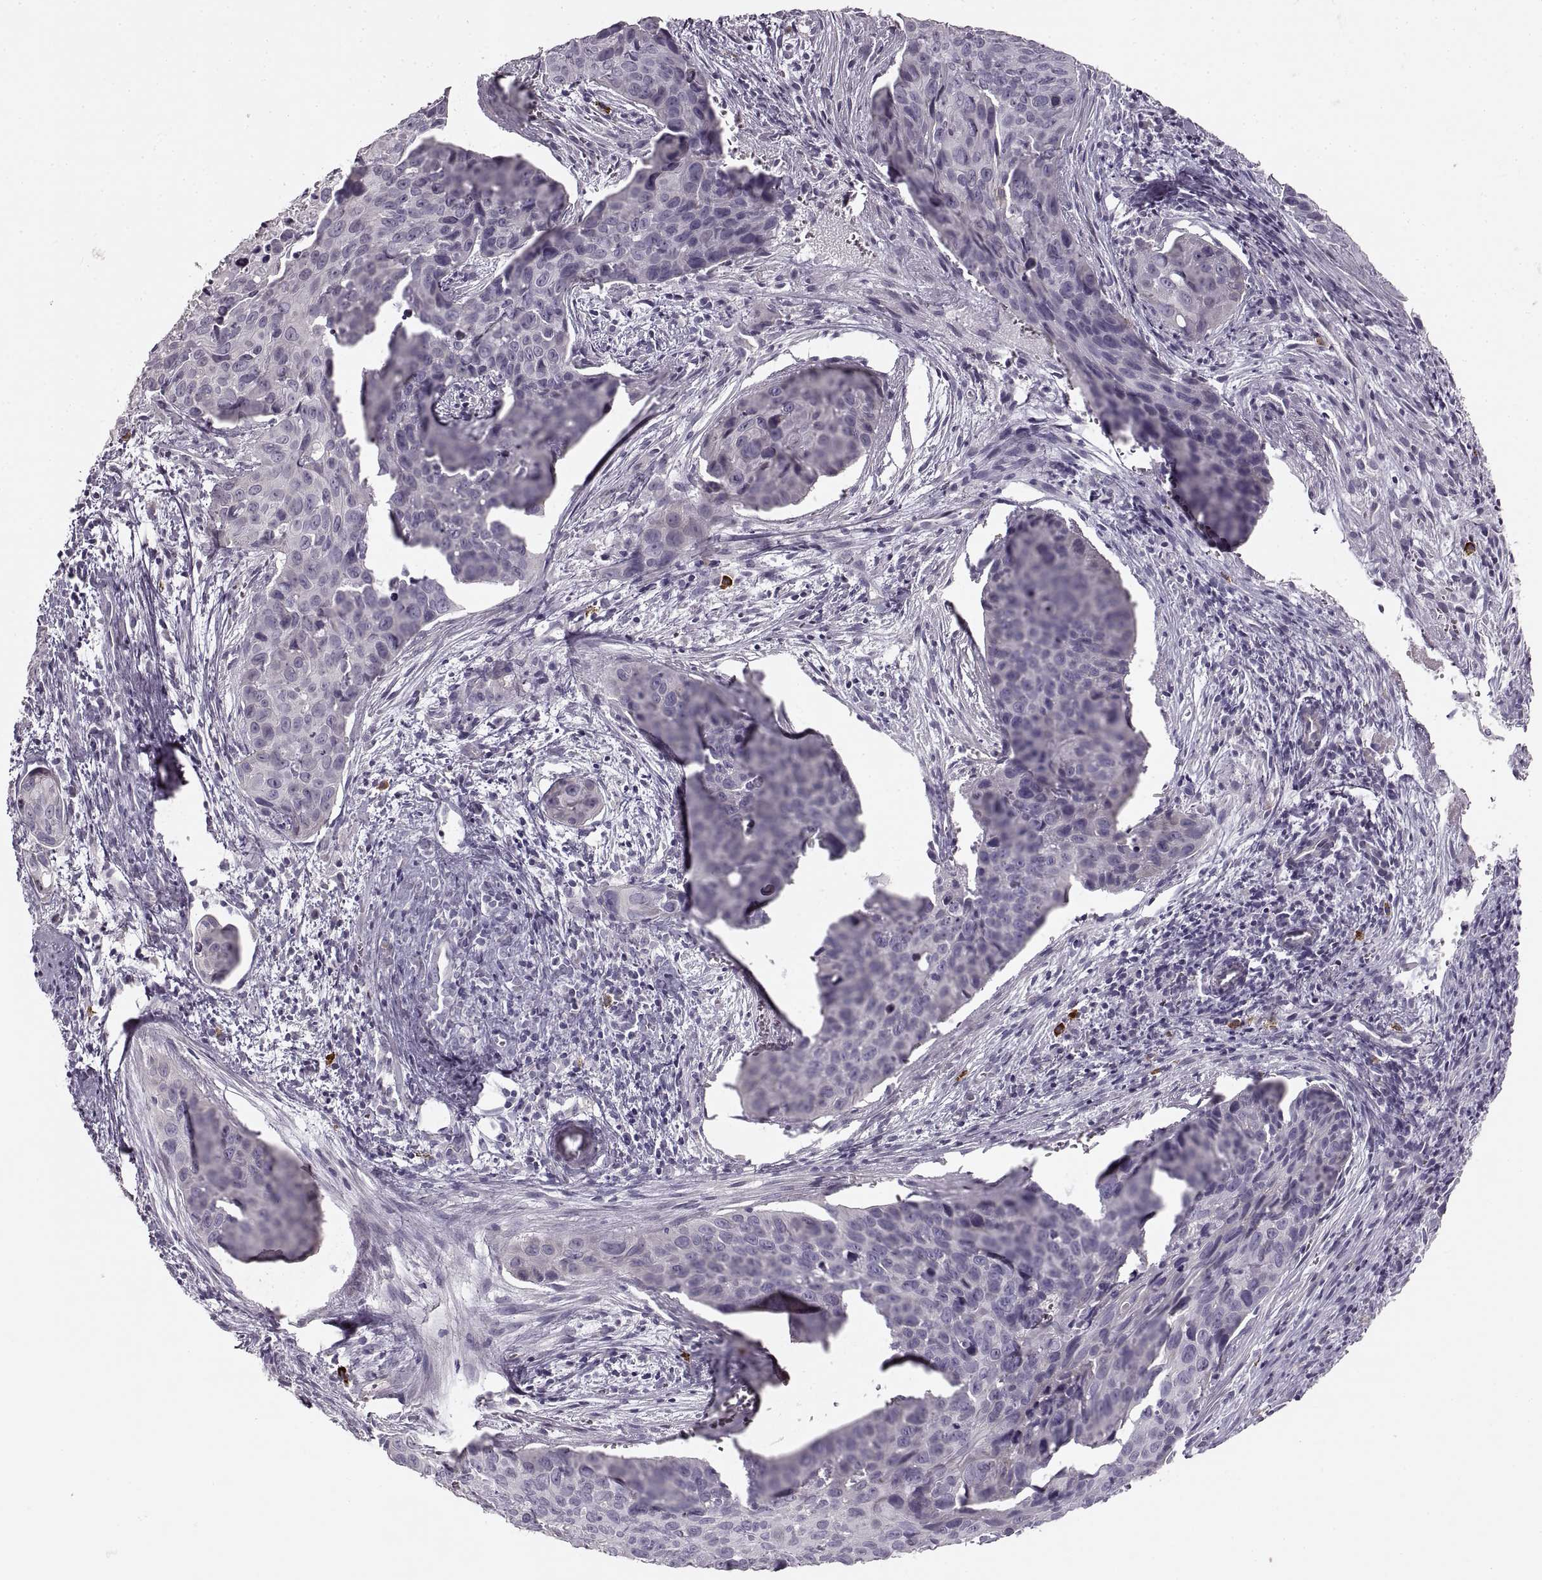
{"staining": {"intensity": "negative", "quantity": "none", "location": "none"}, "tissue": "cervical cancer", "cell_type": "Tumor cells", "image_type": "cancer", "snomed": [{"axis": "morphology", "description": "Squamous cell carcinoma, NOS"}, {"axis": "topography", "description": "Cervix"}], "caption": "Cervical cancer was stained to show a protein in brown. There is no significant staining in tumor cells.", "gene": "CNTN1", "patient": {"sex": "female", "age": 35}}